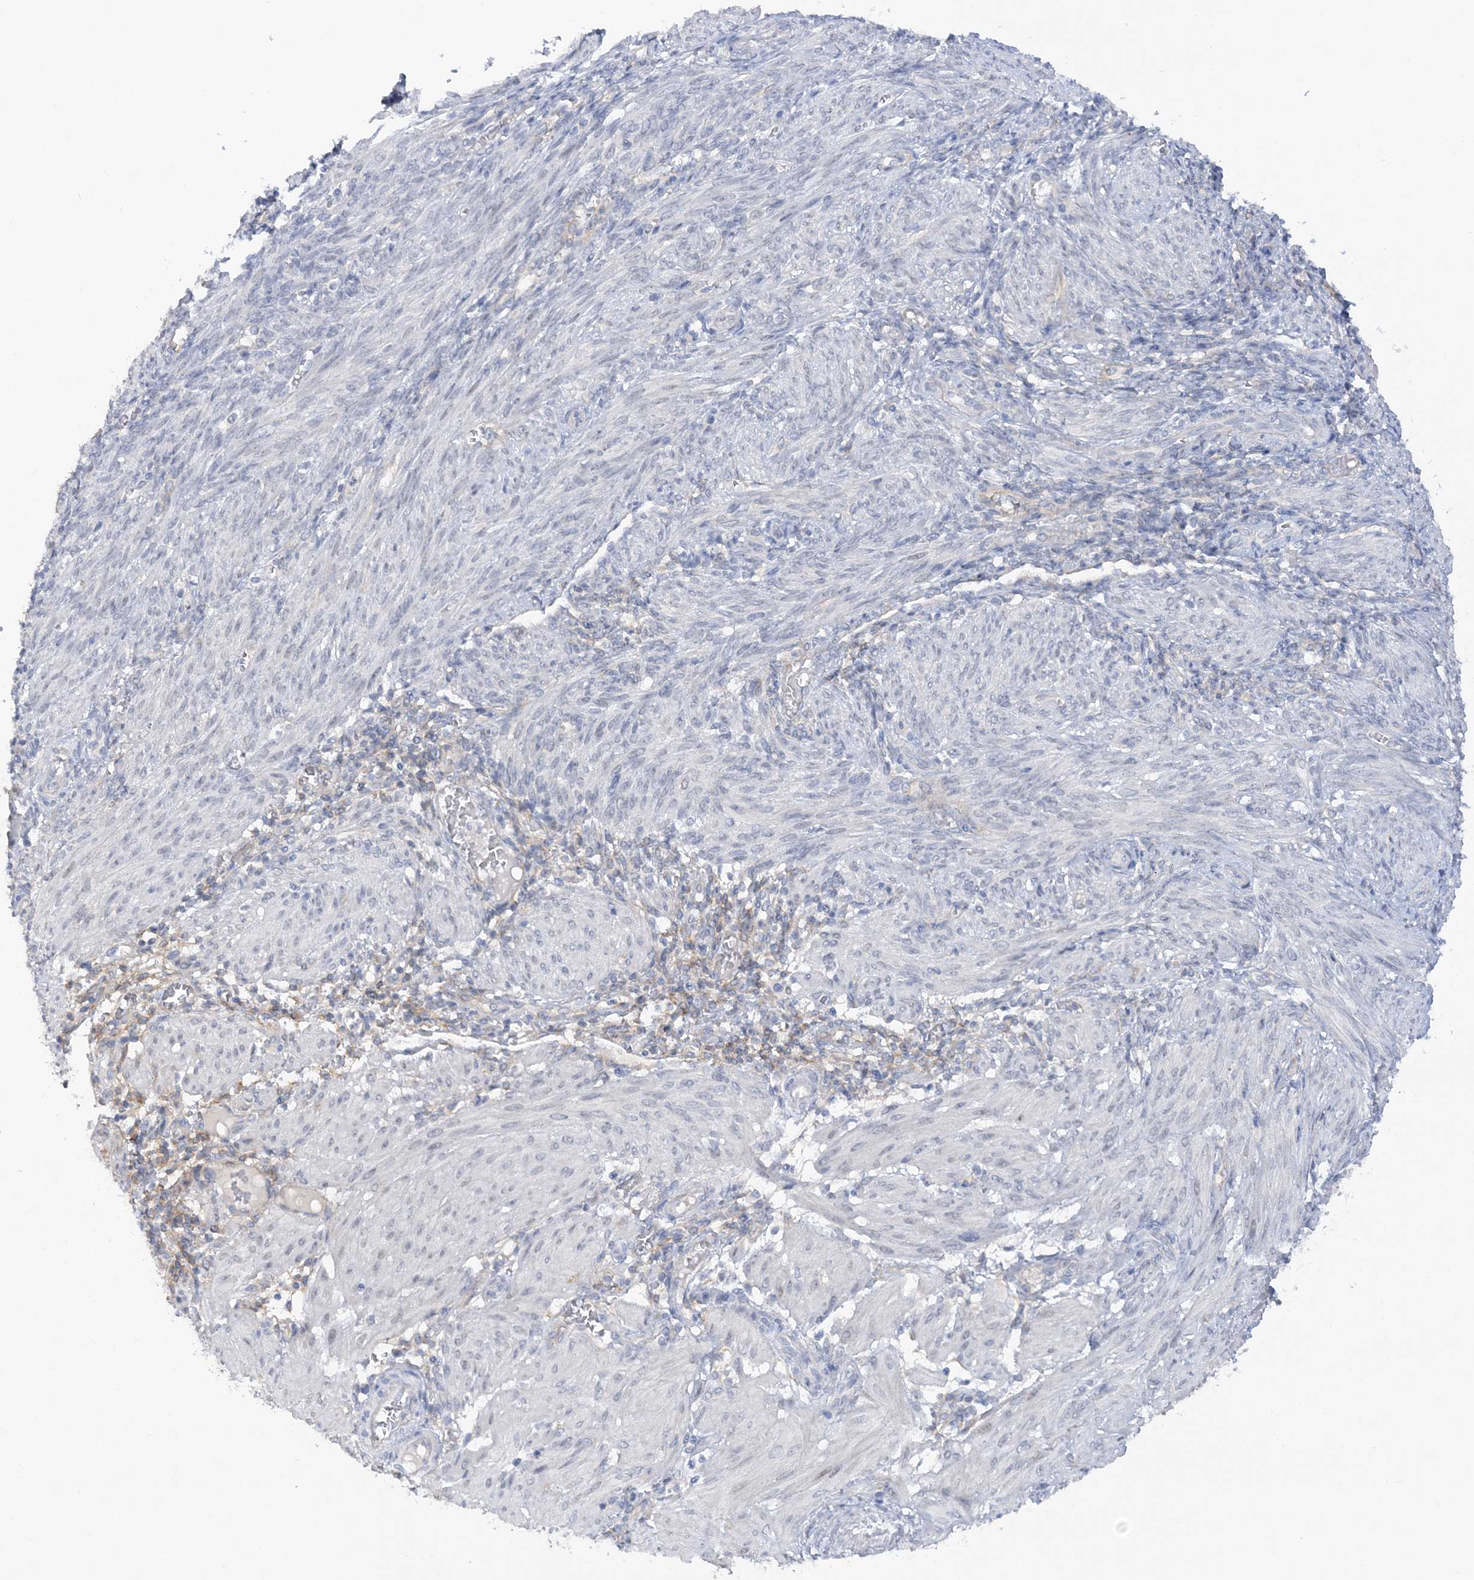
{"staining": {"intensity": "negative", "quantity": "none", "location": "none"}, "tissue": "smooth muscle", "cell_type": "Smooth muscle cells", "image_type": "normal", "snomed": [{"axis": "morphology", "description": "Normal tissue, NOS"}, {"axis": "topography", "description": "Smooth muscle"}], "caption": "Immunohistochemistry of normal smooth muscle displays no expression in smooth muscle cells. Brightfield microscopy of immunohistochemistry stained with DAB (3,3'-diaminobenzidine) (brown) and hematoxylin (blue), captured at high magnification.", "gene": "RPEL1", "patient": {"sex": "female", "age": 39}}